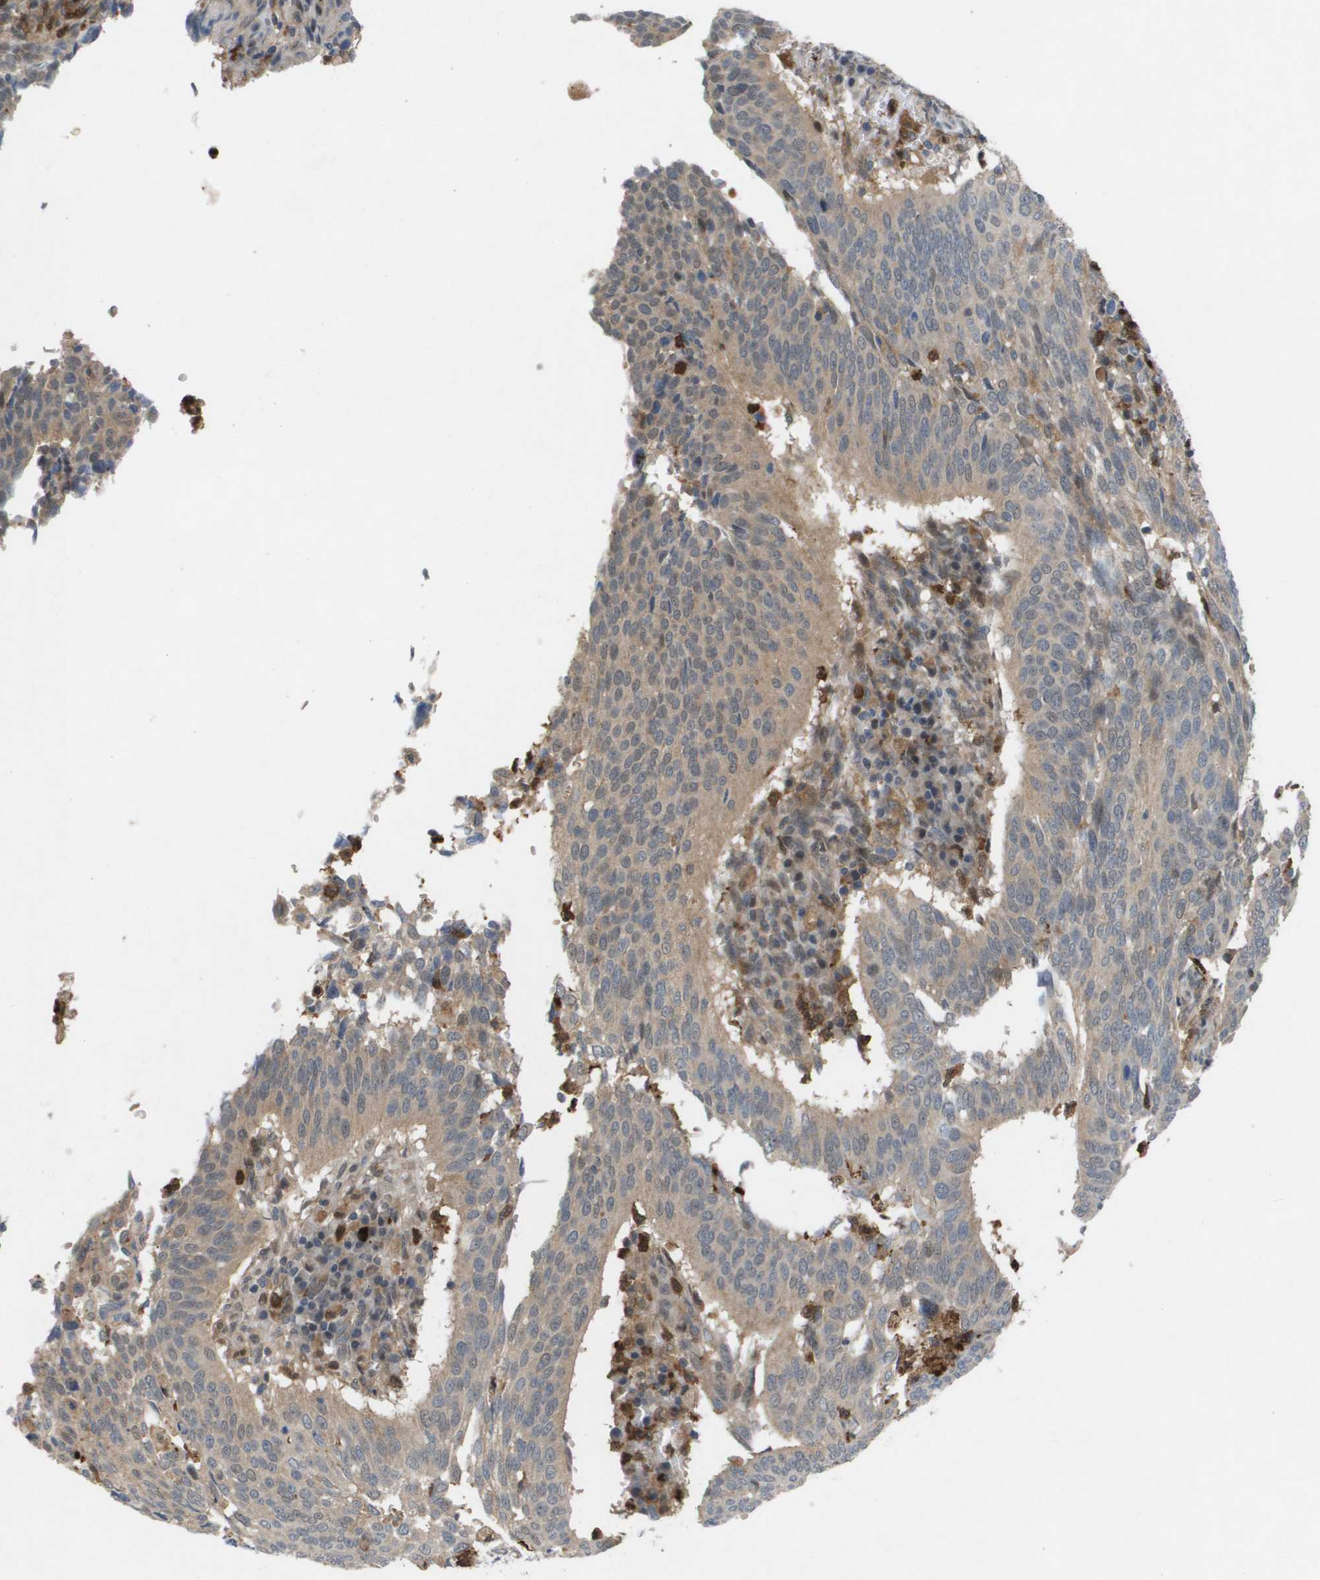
{"staining": {"intensity": "weak", "quantity": "25%-75%", "location": "cytoplasmic/membranous"}, "tissue": "cervical cancer", "cell_type": "Tumor cells", "image_type": "cancer", "snomed": [{"axis": "morphology", "description": "Normal tissue, NOS"}, {"axis": "morphology", "description": "Squamous cell carcinoma, NOS"}, {"axis": "topography", "description": "Cervix"}], "caption": "Cervical squamous cell carcinoma was stained to show a protein in brown. There is low levels of weak cytoplasmic/membranous positivity in approximately 25%-75% of tumor cells. (DAB (3,3'-diaminobenzidine) = brown stain, brightfield microscopy at high magnification).", "gene": "PALD1", "patient": {"sex": "female", "age": 39}}